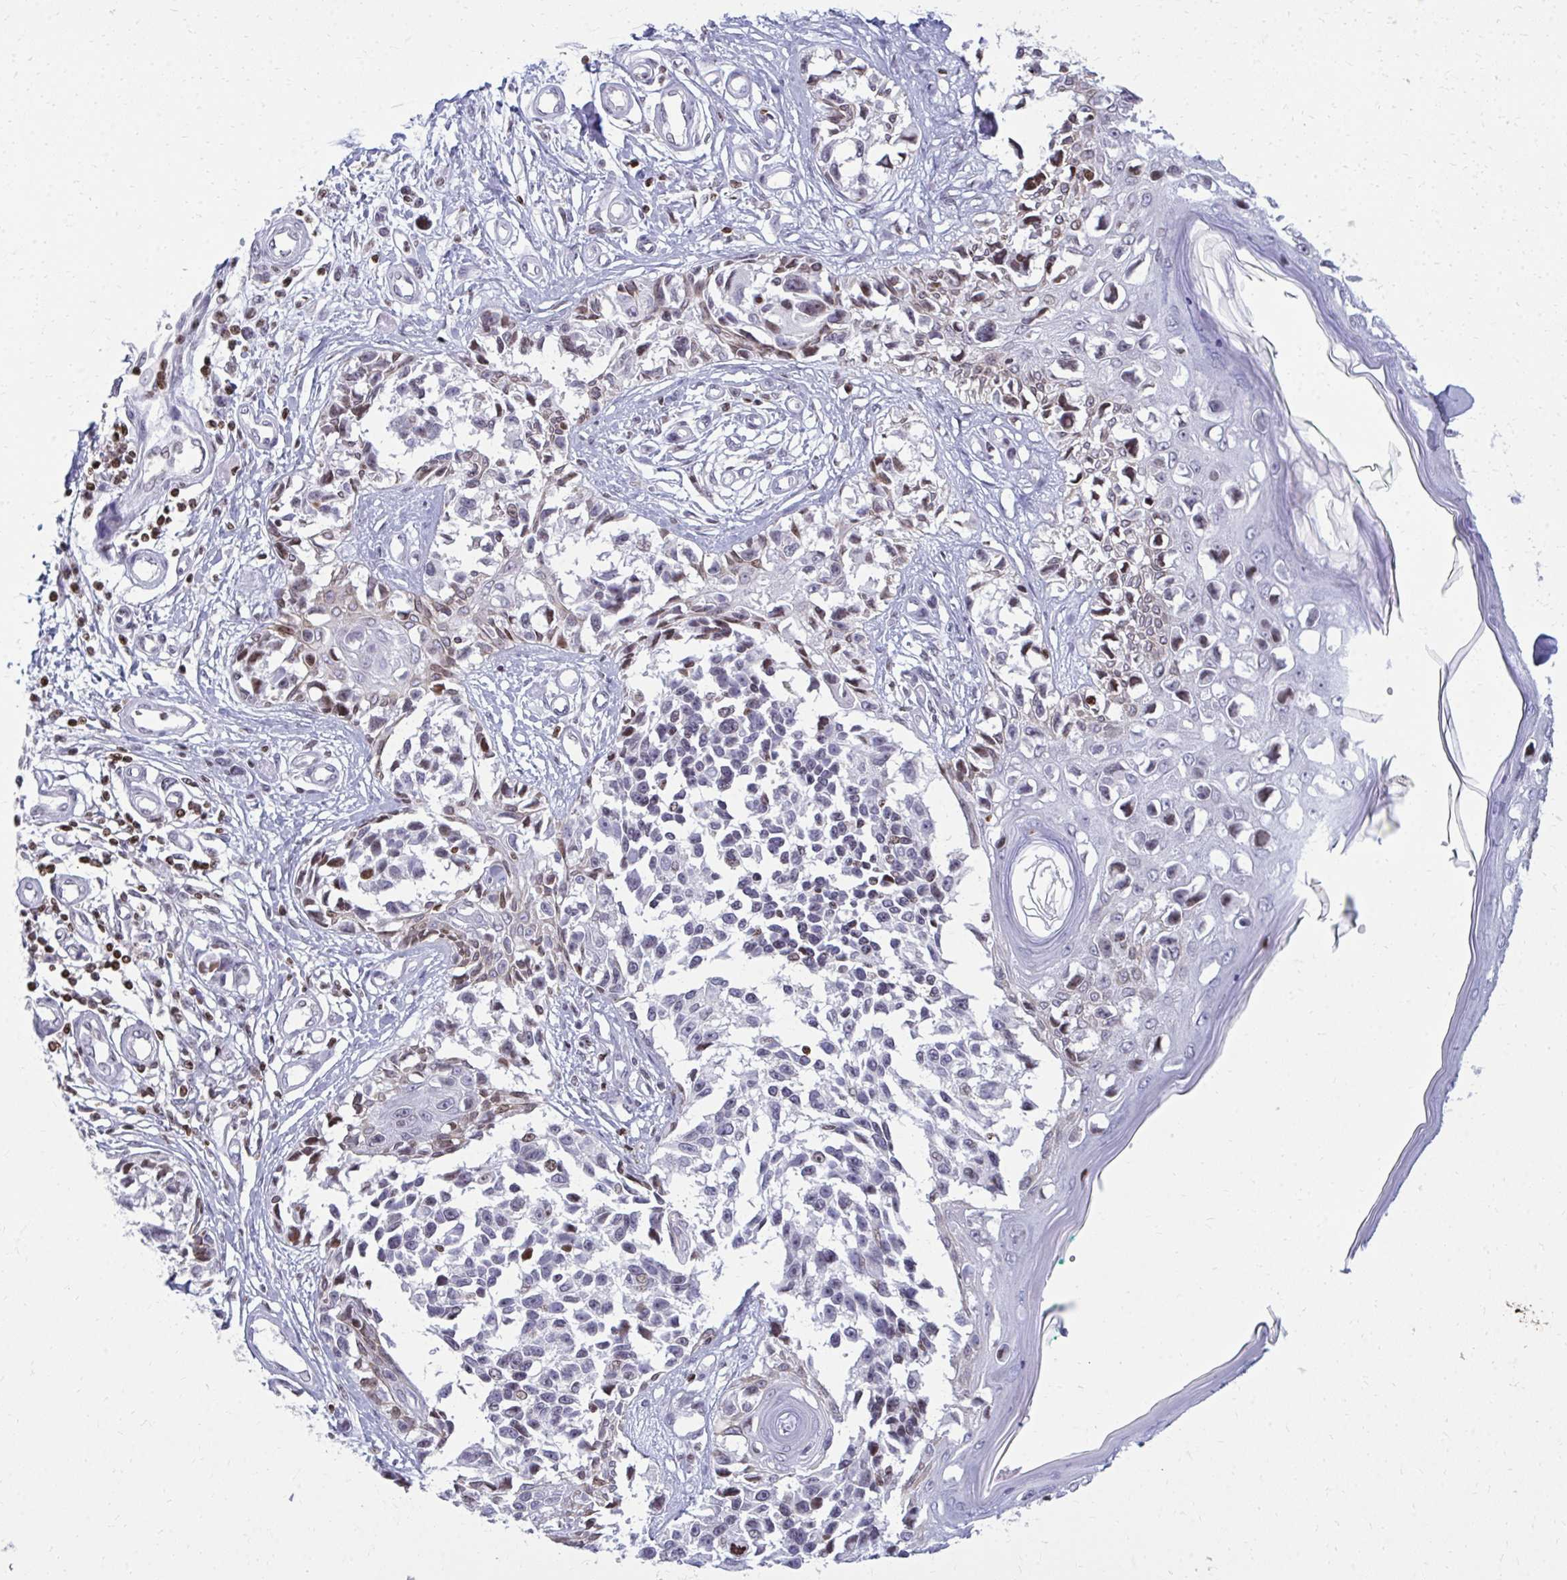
{"staining": {"intensity": "weak", "quantity": "<25%", "location": "nuclear"}, "tissue": "melanoma", "cell_type": "Tumor cells", "image_type": "cancer", "snomed": [{"axis": "morphology", "description": "Malignant melanoma, NOS"}, {"axis": "topography", "description": "Skin"}], "caption": "This is a image of IHC staining of melanoma, which shows no positivity in tumor cells.", "gene": "AP5M1", "patient": {"sex": "male", "age": 73}}